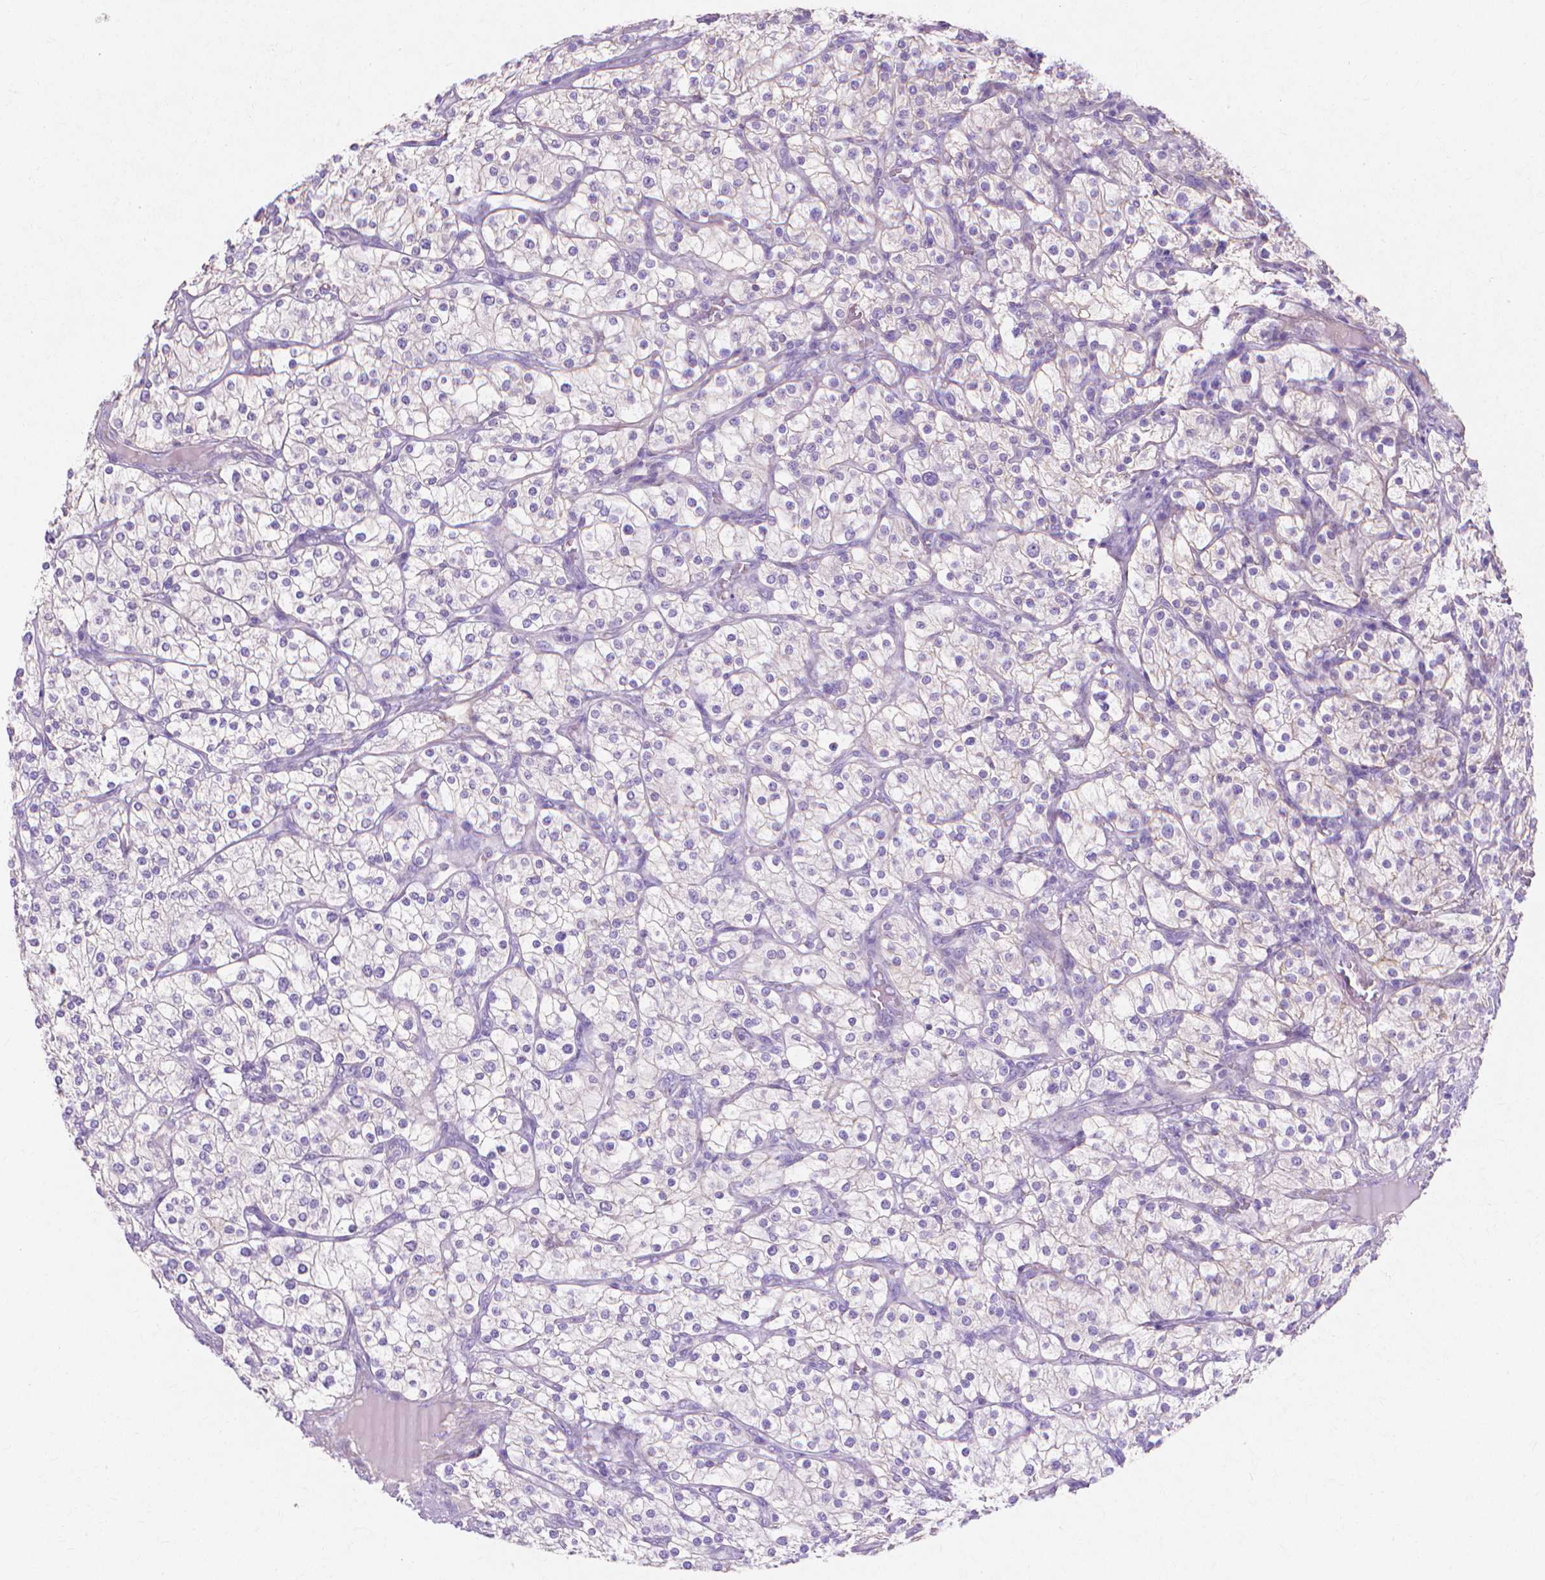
{"staining": {"intensity": "negative", "quantity": "none", "location": "none"}, "tissue": "renal cancer", "cell_type": "Tumor cells", "image_type": "cancer", "snomed": [{"axis": "morphology", "description": "Adenocarcinoma, NOS"}, {"axis": "topography", "description": "Kidney"}], "caption": "The immunohistochemistry micrograph has no significant positivity in tumor cells of adenocarcinoma (renal) tissue. (Immunohistochemistry, brightfield microscopy, high magnification).", "gene": "MBLAC1", "patient": {"sex": "male", "age": 80}}